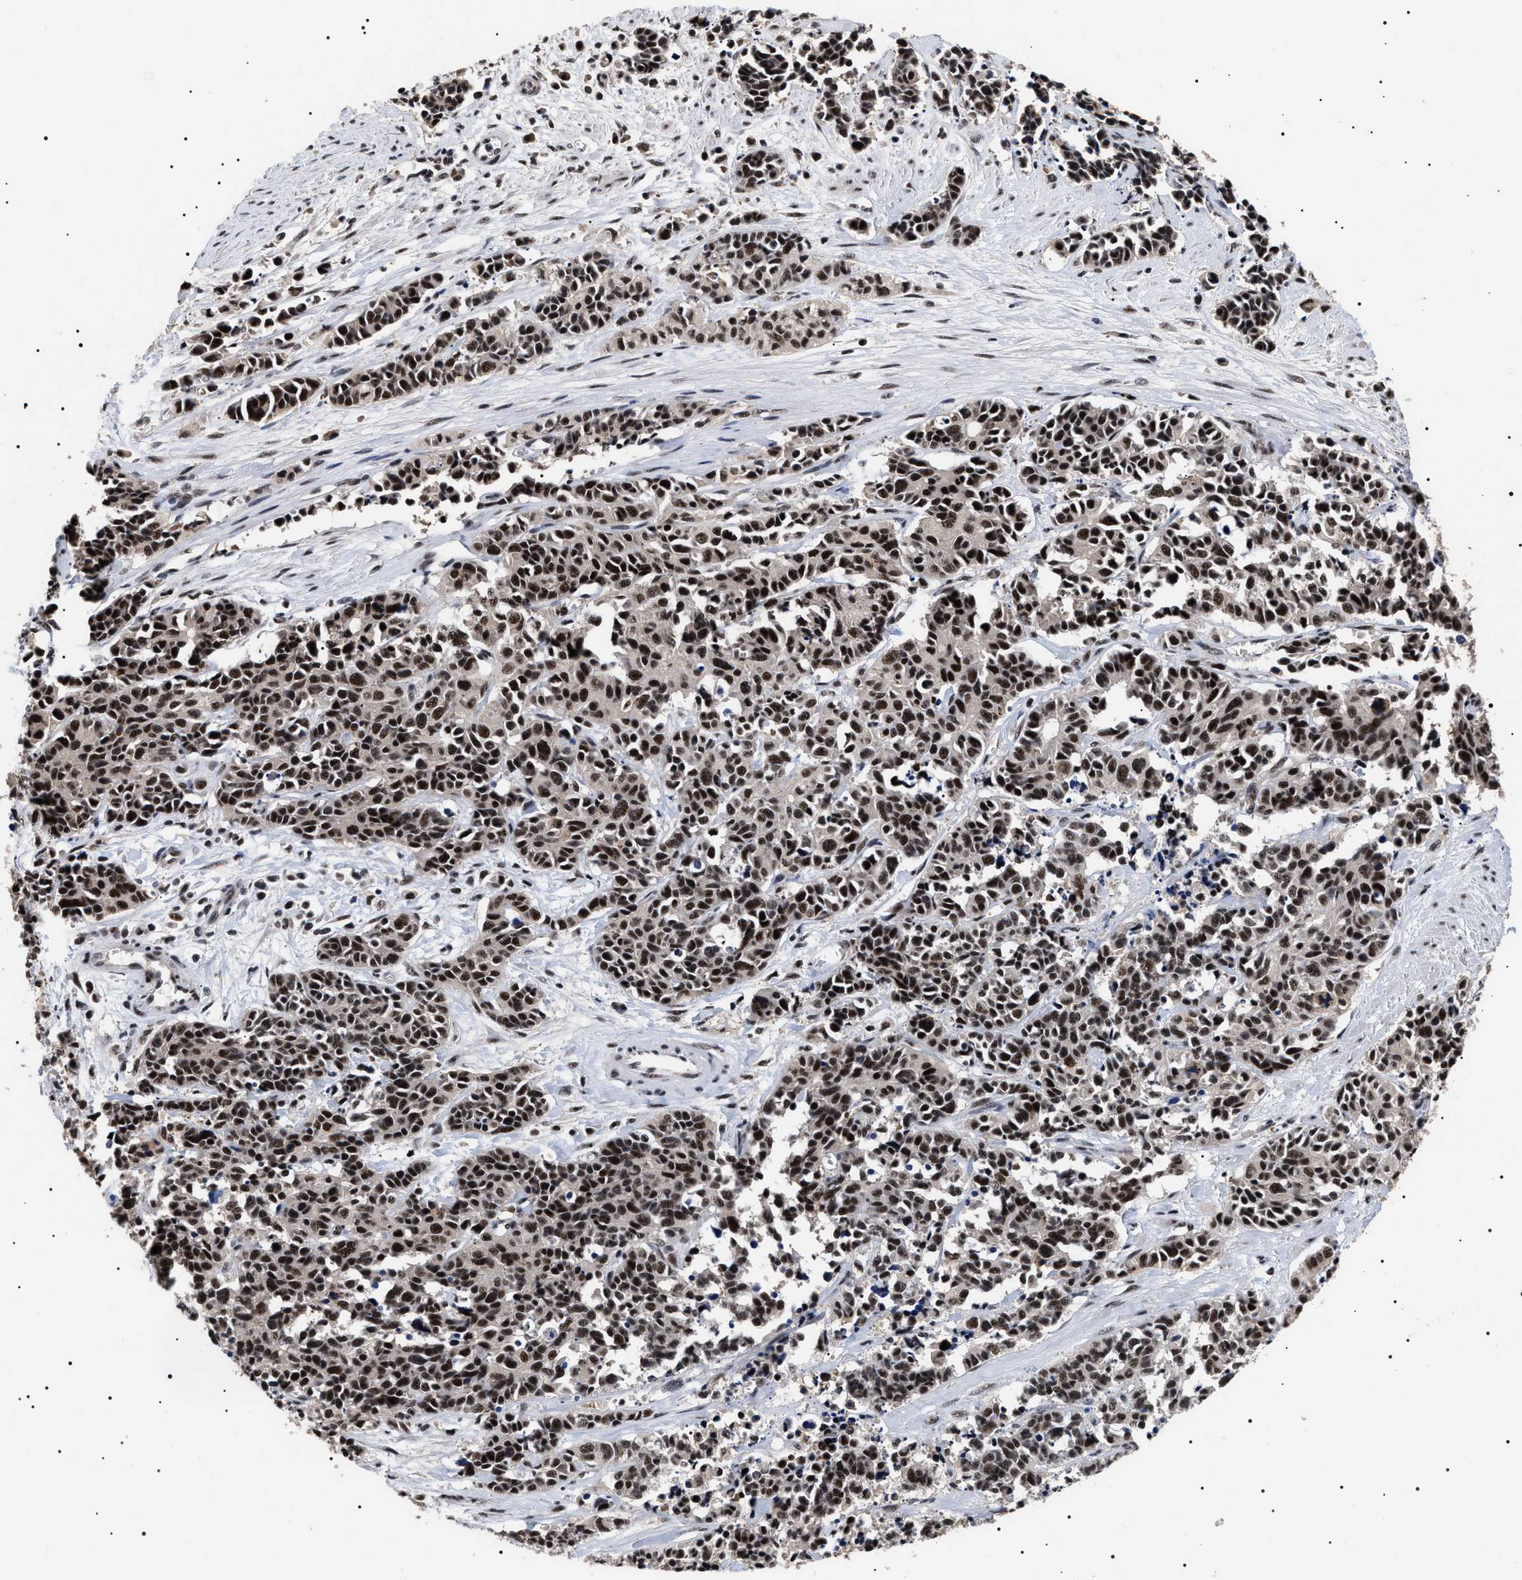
{"staining": {"intensity": "strong", "quantity": ">75%", "location": "nuclear"}, "tissue": "cervical cancer", "cell_type": "Tumor cells", "image_type": "cancer", "snomed": [{"axis": "morphology", "description": "Squamous cell carcinoma, NOS"}, {"axis": "topography", "description": "Cervix"}], "caption": "Human cervical cancer (squamous cell carcinoma) stained with a brown dye reveals strong nuclear positive staining in approximately >75% of tumor cells.", "gene": "CAAP1", "patient": {"sex": "female", "age": 35}}